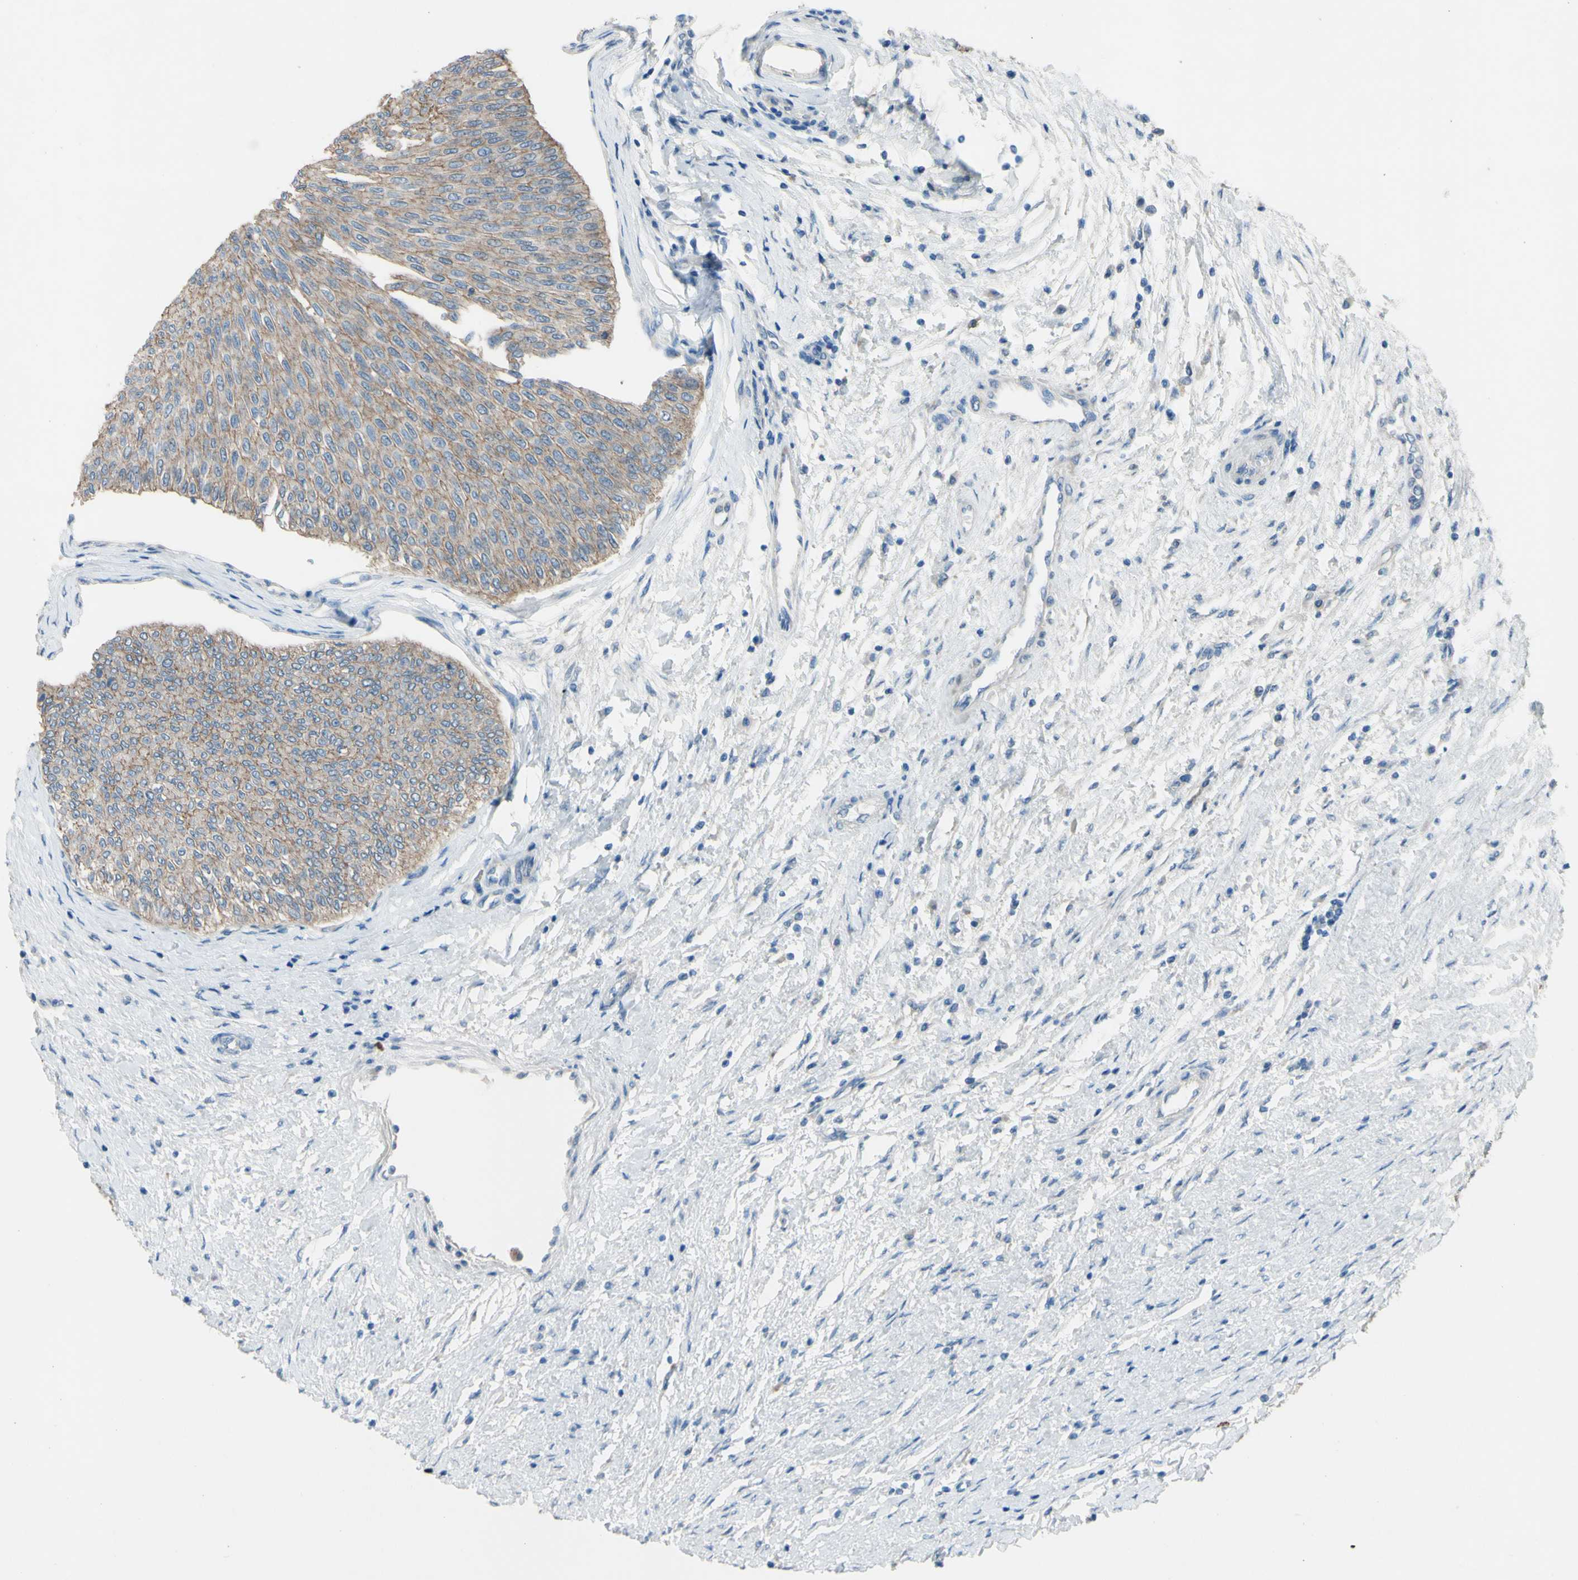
{"staining": {"intensity": "weak", "quantity": ">75%", "location": "cytoplasmic/membranous"}, "tissue": "urothelial cancer", "cell_type": "Tumor cells", "image_type": "cancer", "snomed": [{"axis": "morphology", "description": "Urothelial carcinoma, Low grade"}, {"axis": "topography", "description": "Urinary bladder"}], "caption": "A photomicrograph of human urothelial carcinoma (low-grade) stained for a protein exhibits weak cytoplasmic/membranous brown staining in tumor cells.", "gene": "CDCP1", "patient": {"sex": "male", "age": 78}}